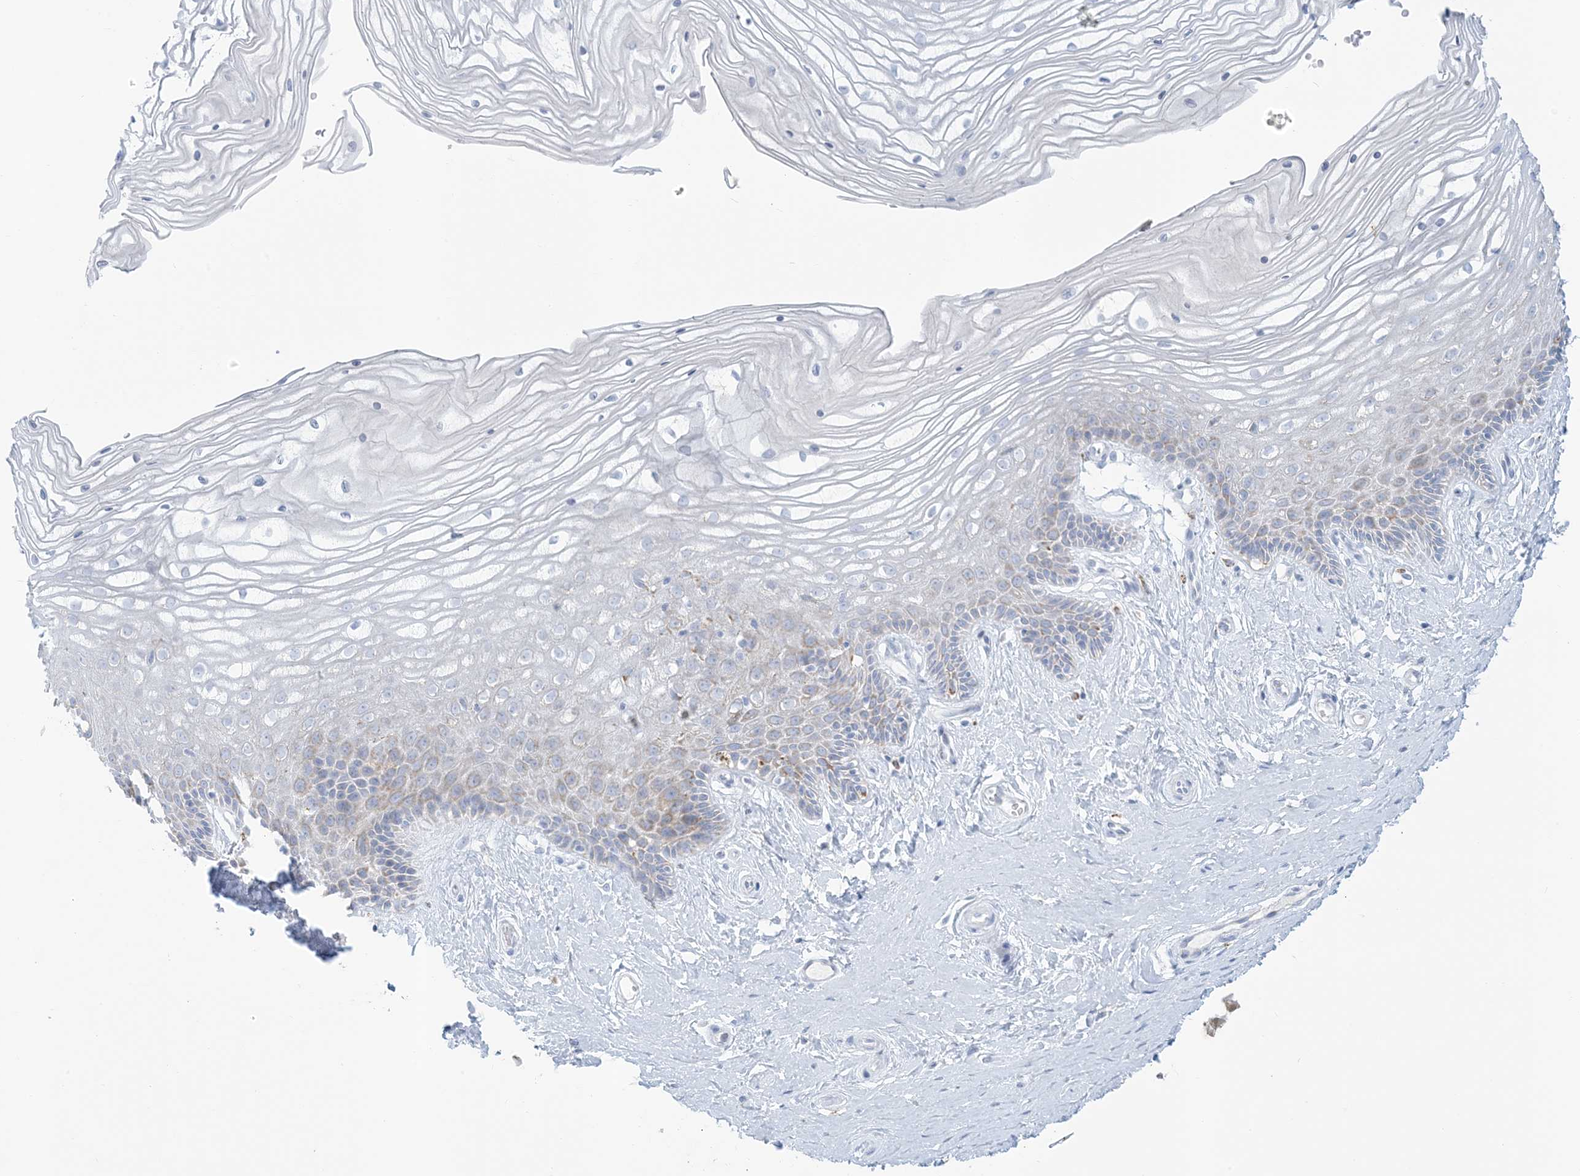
{"staining": {"intensity": "weak", "quantity": "<25%", "location": "cytoplasmic/membranous"}, "tissue": "vagina", "cell_type": "Squamous epithelial cells", "image_type": "normal", "snomed": [{"axis": "morphology", "description": "Normal tissue, NOS"}, {"axis": "topography", "description": "Vagina"}, {"axis": "topography", "description": "Cervix"}], "caption": "Vagina was stained to show a protein in brown. There is no significant staining in squamous epithelial cells. (DAB (3,3'-diaminobenzidine) immunohistochemistry (IHC), high magnification).", "gene": "ZDHHC4", "patient": {"sex": "female", "age": 40}}